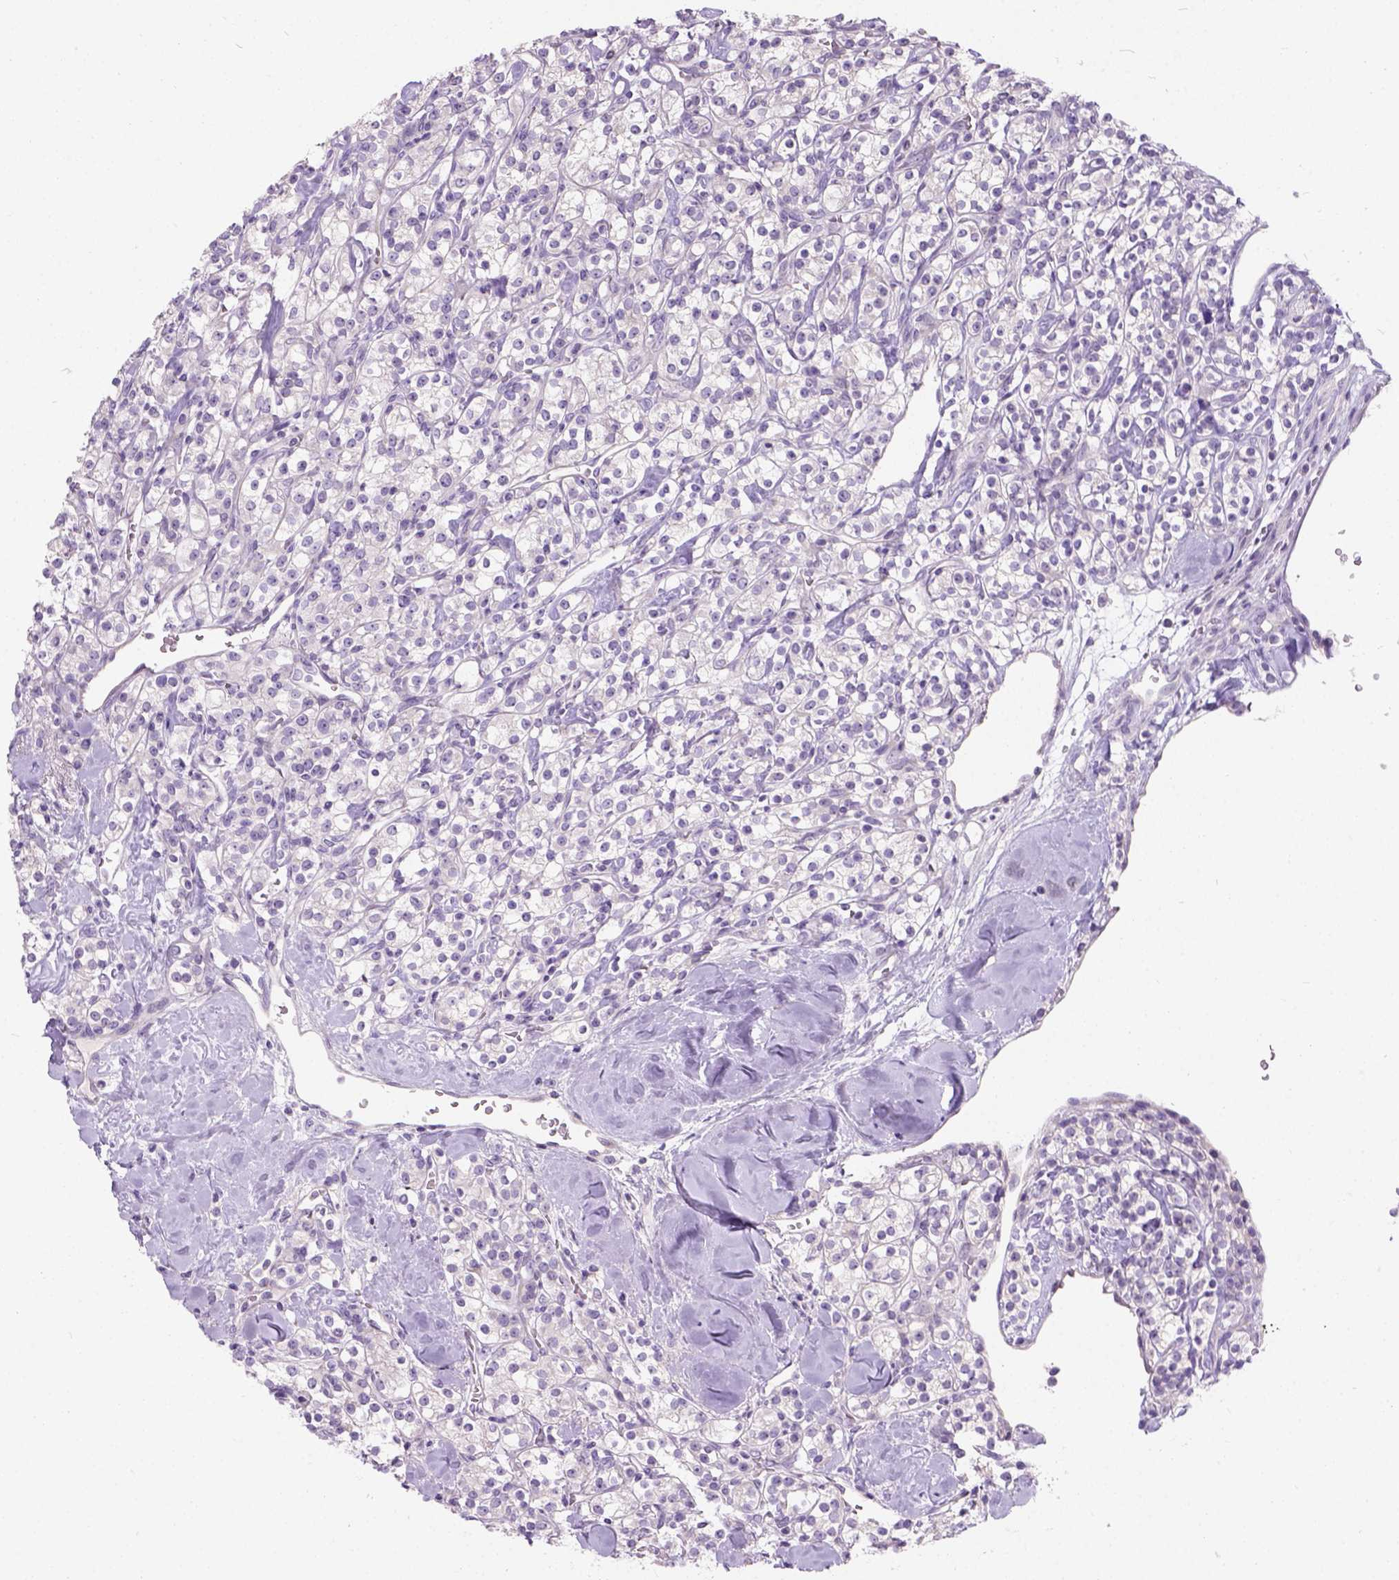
{"staining": {"intensity": "negative", "quantity": "none", "location": "none"}, "tissue": "renal cancer", "cell_type": "Tumor cells", "image_type": "cancer", "snomed": [{"axis": "morphology", "description": "Adenocarcinoma, NOS"}, {"axis": "topography", "description": "Kidney"}], "caption": "Renal cancer (adenocarcinoma) stained for a protein using immunohistochemistry reveals no staining tumor cells.", "gene": "C20orf144", "patient": {"sex": "male", "age": 77}}